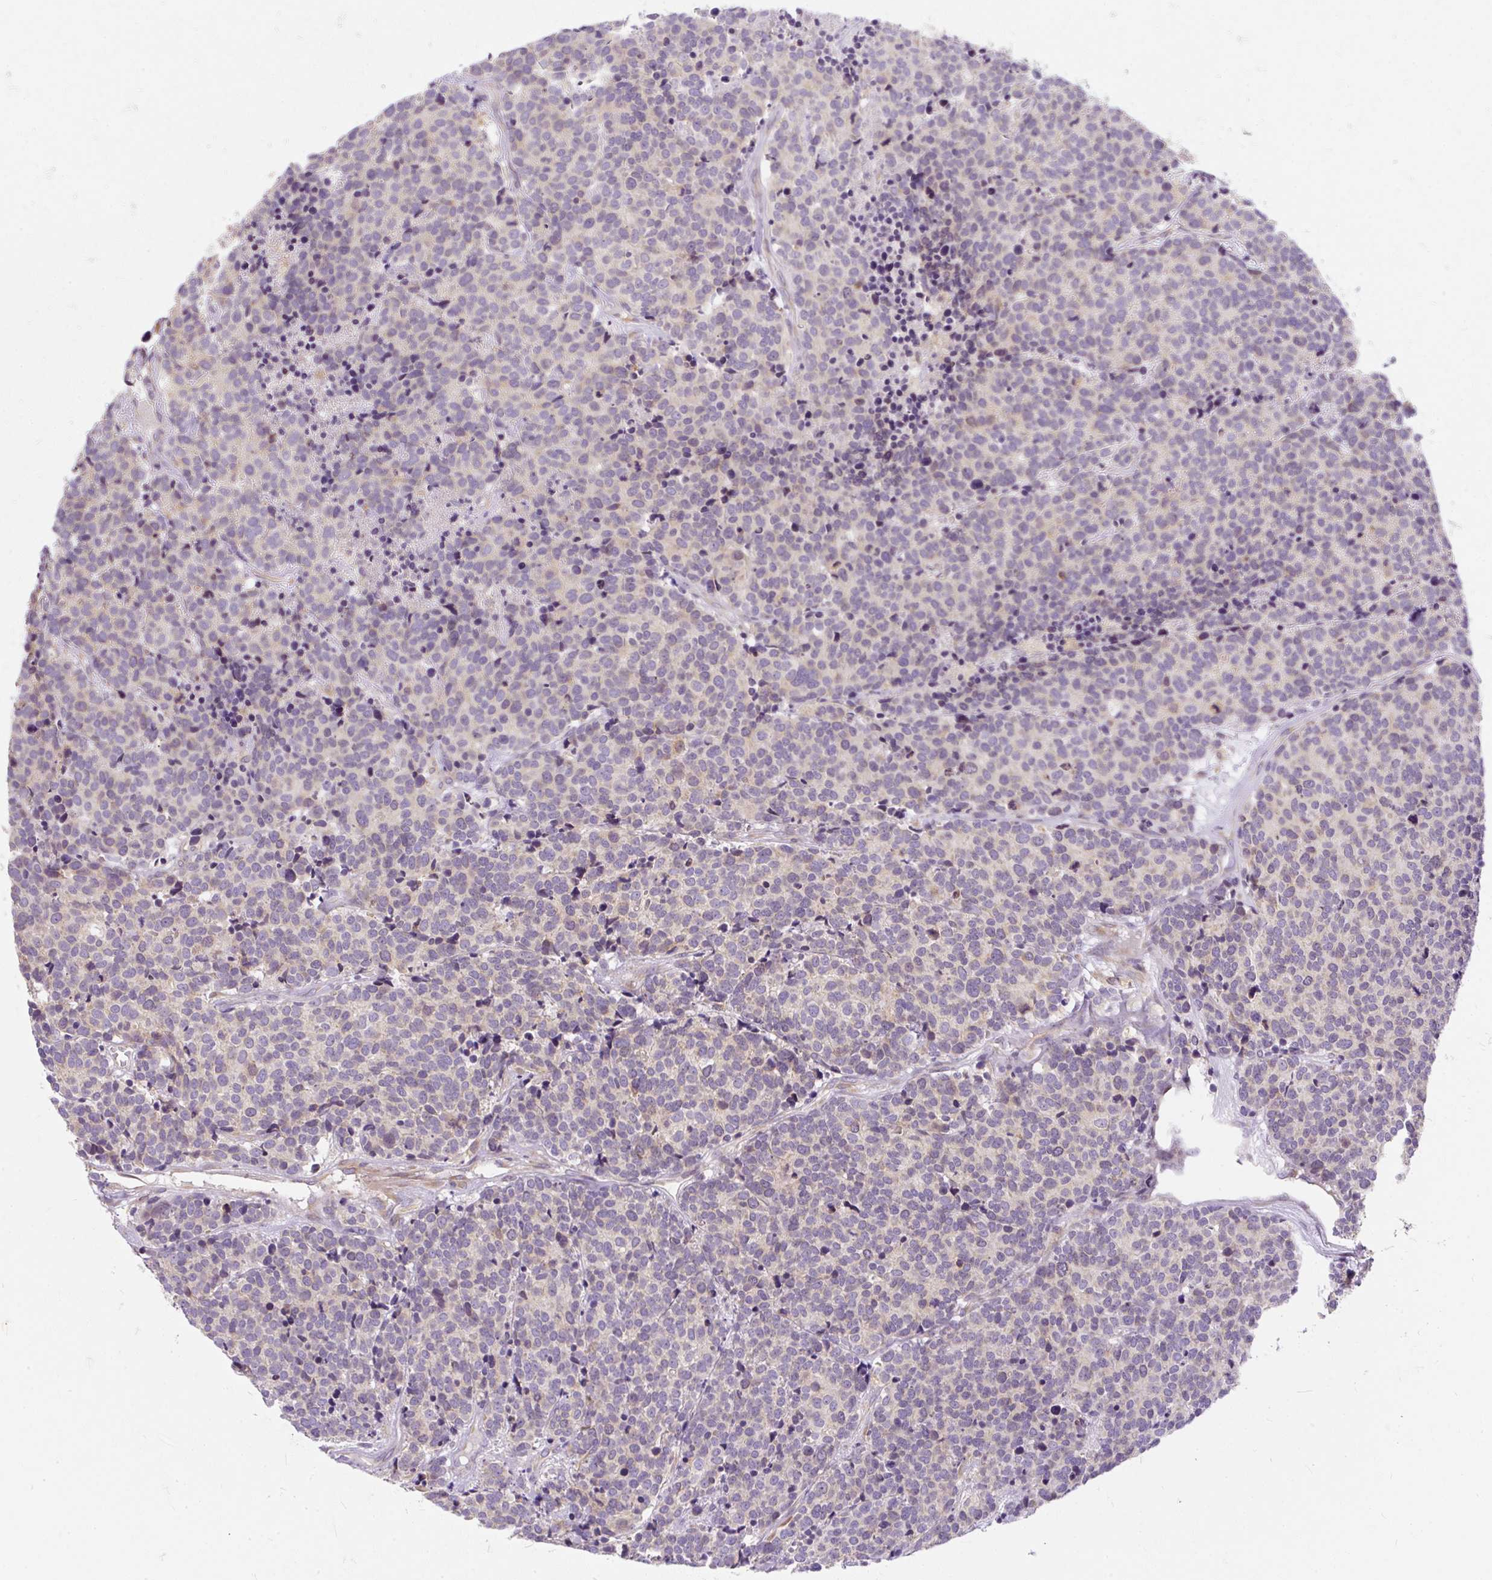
{"staining": {"intensity": "weak", "quantity": "<25%", "location": "nuclear"}, "tissue": "carcinoid", "cell_type": "Tumor cells", "image_type": "cancer", "snomed": [{"axis": "morphology", "description": "Carcinoid, malignant, NOS"}, {"axis": "topography", "description": "Skin"}], "caption": "The micrograph displays no staining of tumor cells in carcinoid (malignant).", "gene": "CYP20A1", "patient": {"sex": "female", "age": 79}}